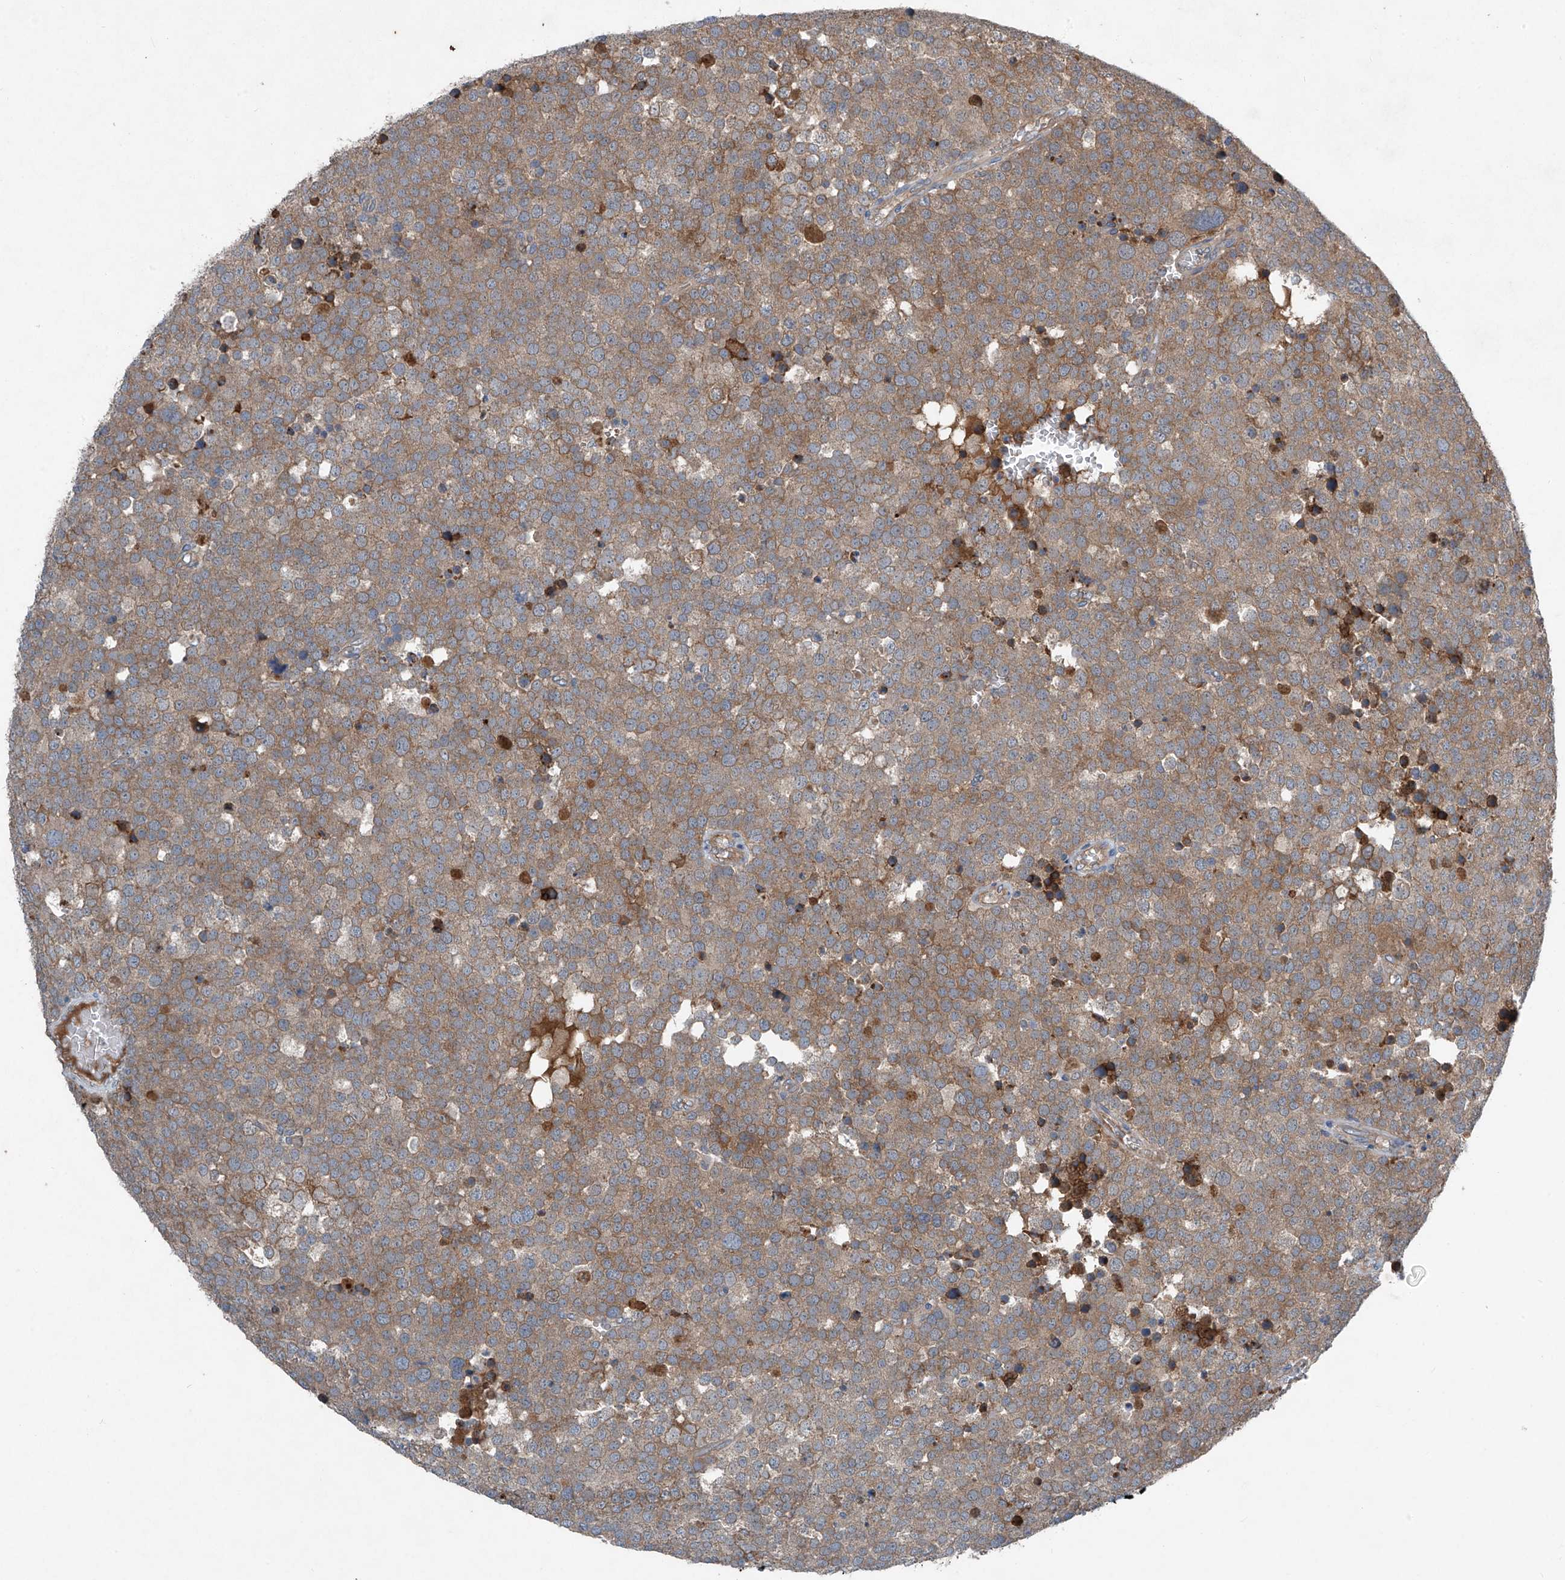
{"staining": {"intensity": "moderate", "quantity": ">75%", "location": "cytoplasmic/membranous"}, "tissue": "testis cancer", "cell_type": "Tumor cells", "image_type": "cancer", "snomed": [{"axis": "morphology", "description": "Seminoma, NOS"}, {"axis": "topography", "description": "Testis"}], "caption": "Human testis seminoma stained with a protein marker reveals moderate staining in tumor cells.", "gene": "FOXRED2", "patient": {"sex": "male", "age": 71}}